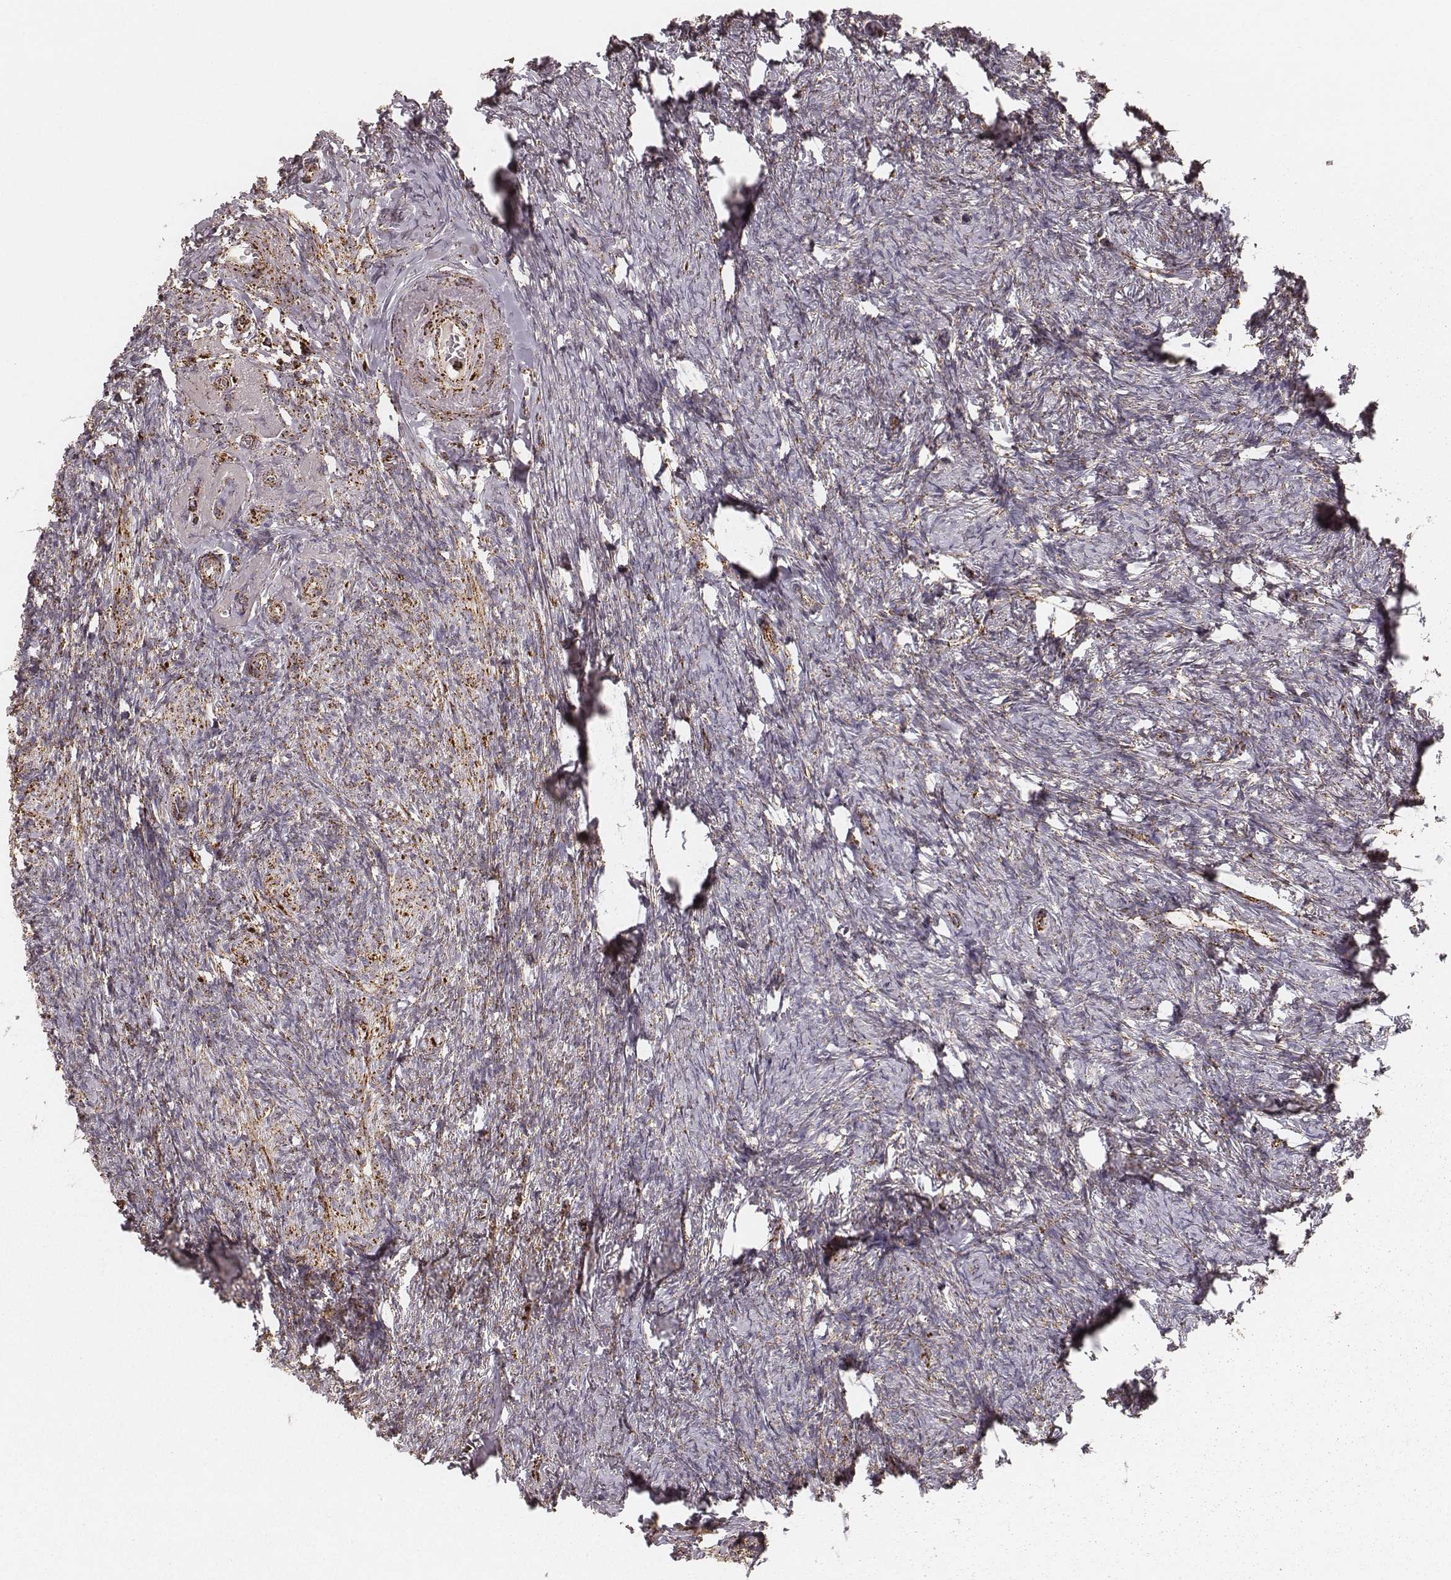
{"staining": {"intensity": "moderate", "quantity": "25%-75%", "location": "cytoplasmic/membranous"}, "tissue": "ovary", "cell_type": "Ovarian stroma cells", "image_type": "normal", "snomed": [{"axis": "morphology", "description": "Normal tissue, NOS"}, {"axis": "topography", "description": "Ovary"}], "caption": "Immunohistochemical staining of unremarkable human ovary exhibits medium levels of moderate cytoplasmic/membranous expression in about 25%-75% of ovarian stroma cells. Using DAB (3,3'-diaminobenzidine) (brown) and hematoxylin (blue) stains, captured at high magnification using brightfield microscopy.", "gene": "CS", "patient": {"sex": "female", "age": 72}}